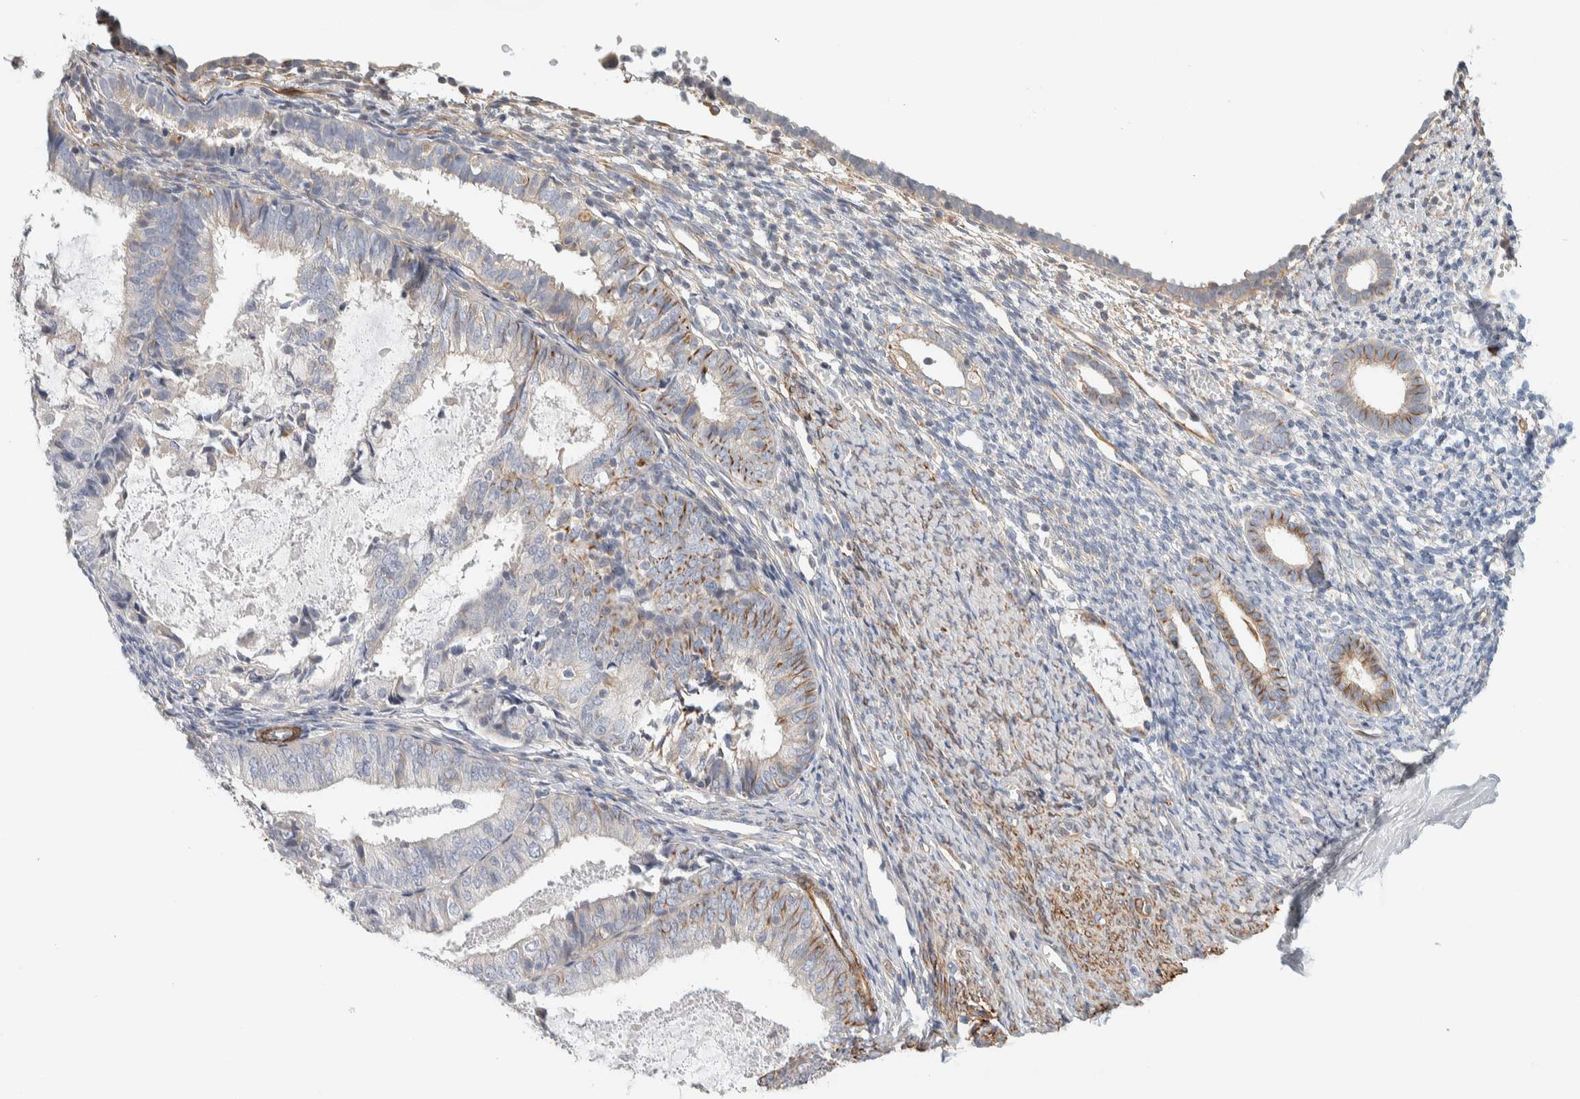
{"staining": {"intensity": "negative", "quantity": "none", "location": "none"}, "tissue": "endometrium", "cell_type": "Cells in endometrial stroma", "image_type": "normal", "snomed": [{"axis": "morphology", "description": "Normal tissue, NOS"}, {"axis": "morphology", "description": "Adenocarcinoma, NOS"}, {"axis": "topography", "description": "Endometrium"}], "caption": "Endometrium stained for a protein using immunohistochemistry (IHC) displays no staining cells in endometrial stroma.", "gene": "CDR2", "patient": {"sex": "female", "age": 57}}